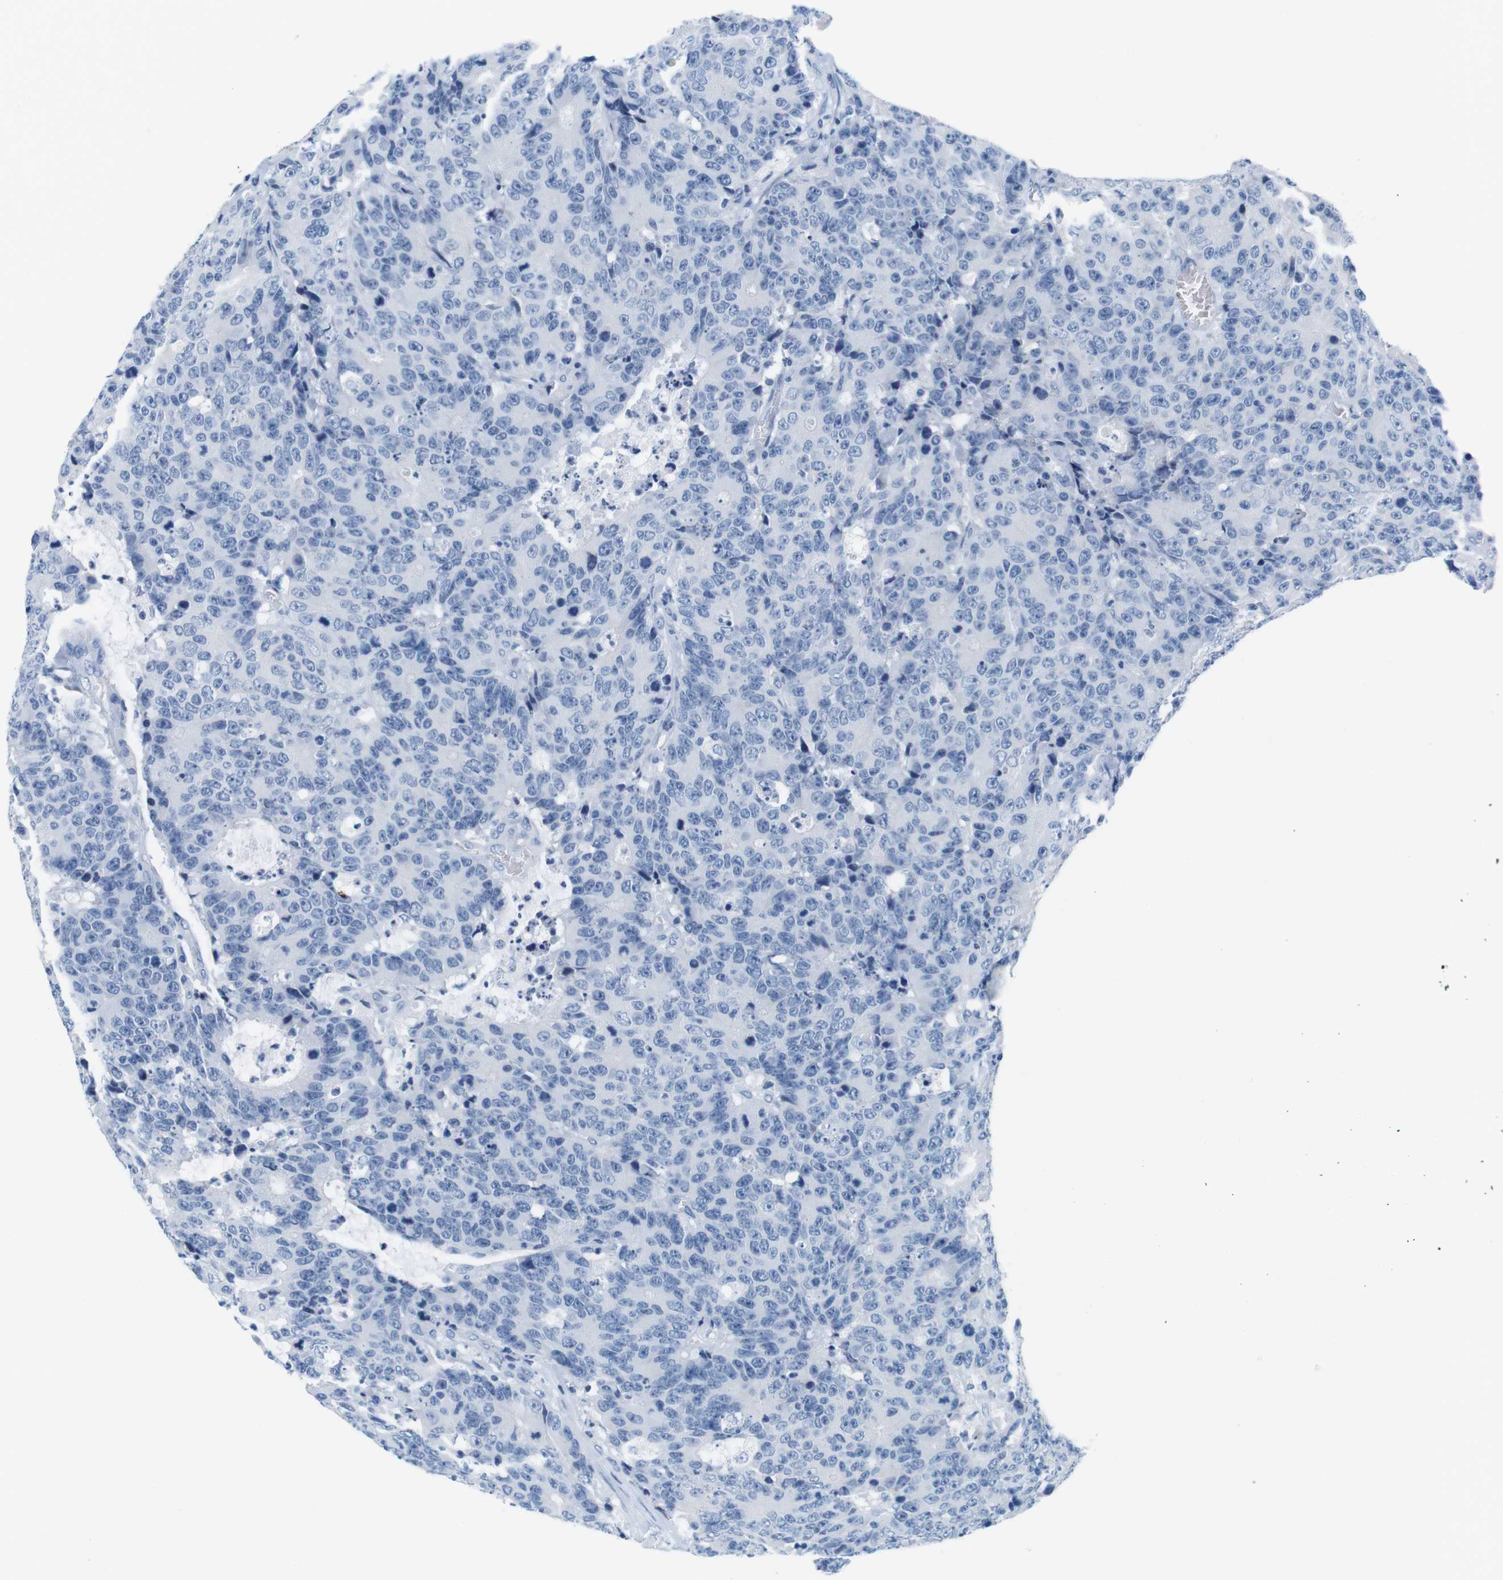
{"staining": {"intensity": "negative", "quantity": "none", "location": "none"}, "tissue": "colorectal cancer", "cell_type": "Tumor cells", "image_type": "cancer", "snomed": [{"axis": "morphology", "description": "Adenocarcinoma, NOS"}, {"axis": "topography", "description": "Colon"}], "caption": "IHC of human colorectal adenocarcinoma demonstrates no staining in tumor cells.", "gene": "CYP2C9", "patient": {"sex": "female", "age": 86}}